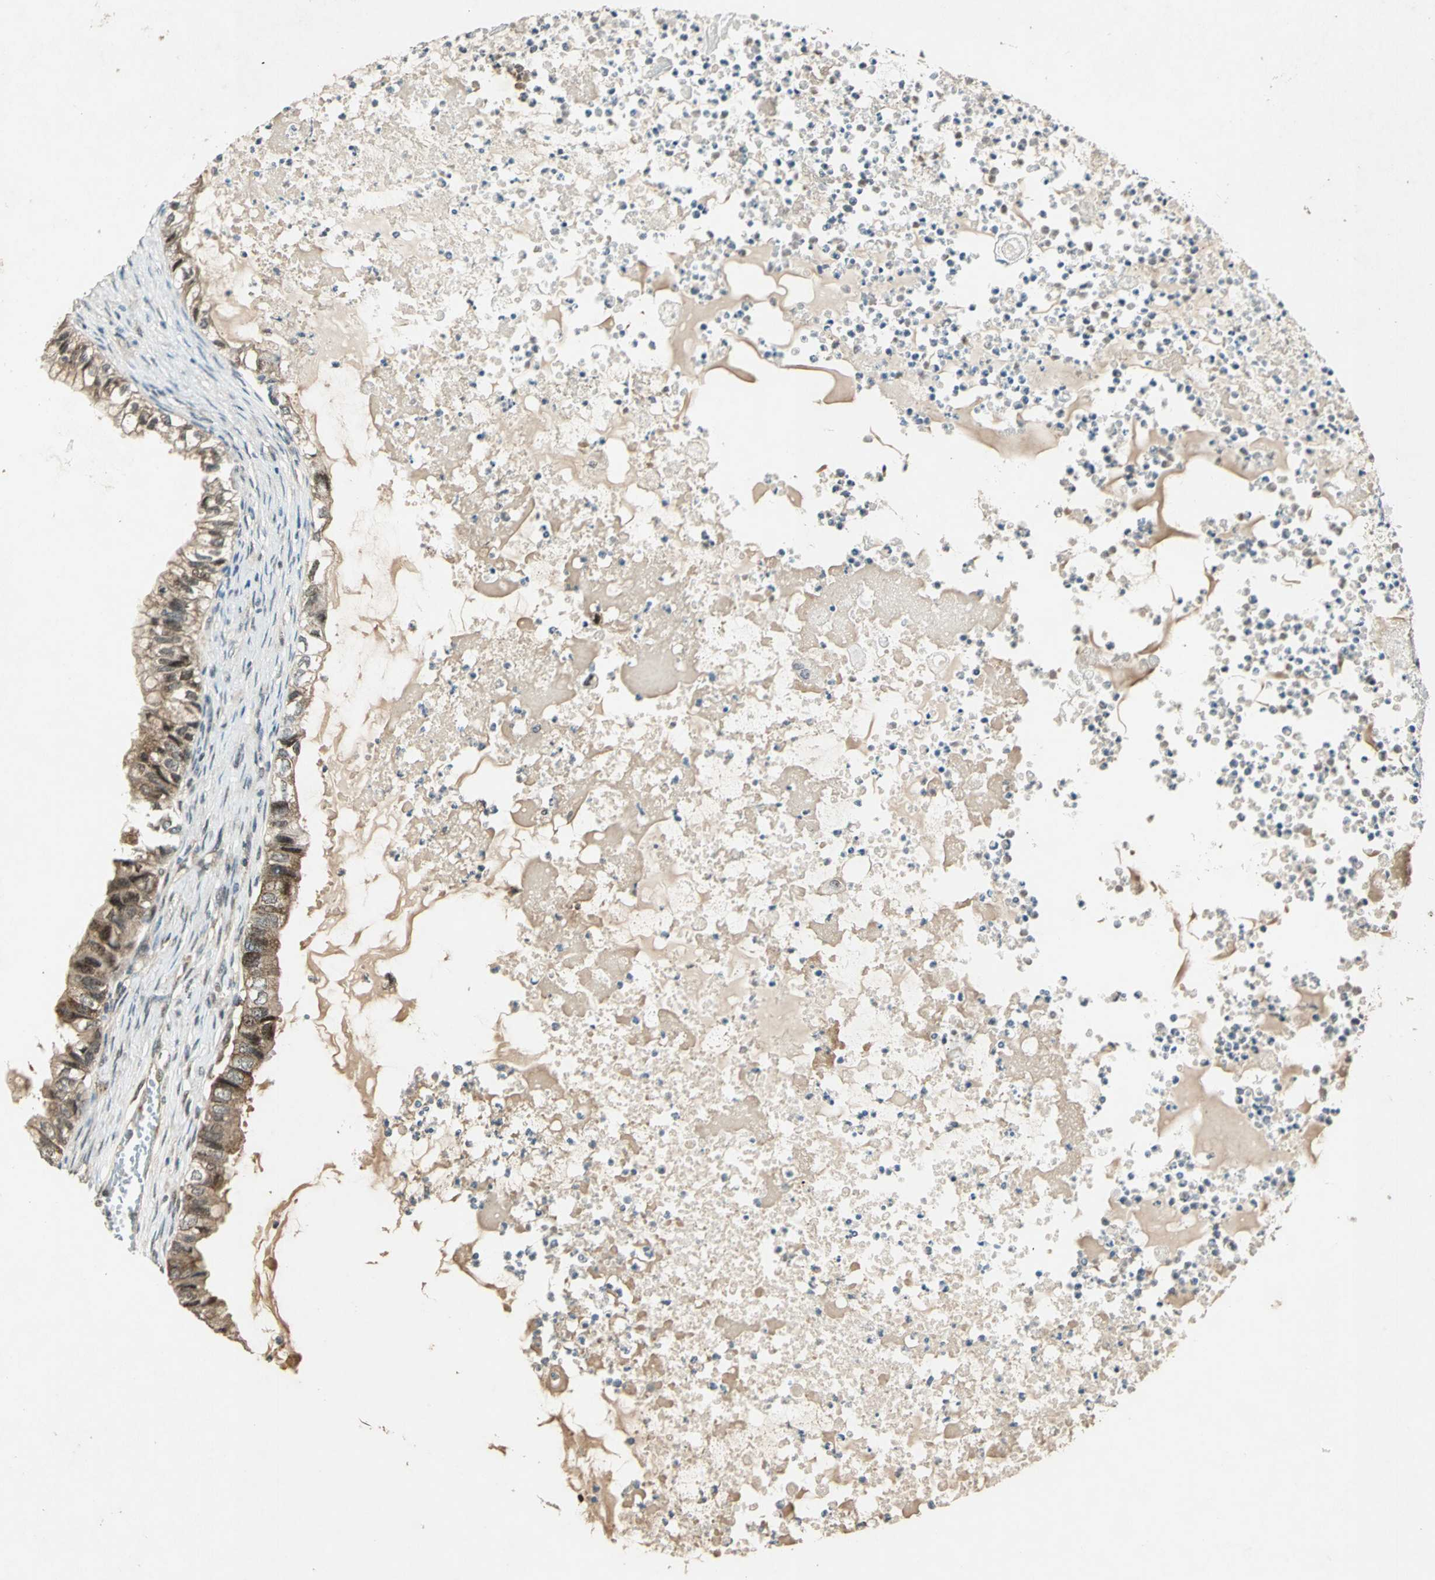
{"staining": {"intensity": "strong", "quantity": "25%-75%", "location": "cytoplasmic/membranous,nuclear"}, "tissue": "ovarian cancer", "cell_type": "Tumor cells", "image_type": "cancer", "snomed": [{"axis": "morphology", "description": "Cystadenocarcinoma, mucinous, NOS"}, {"axis": "topography", "description": "Ovary"}], "caption": "IHC (DAB (3,3'-diaminobenzidine)) staining of ovarian cancer (mucinous cystadenocarcinoma) shows strong cytoplasmic/membranous and nuclear protein positivity in about 25%-75% of tumor cells. (IHC, brightfield microscopy, high magnification).", "gene": "AHSA1", "patient": {"sex": "female", "age": 80}}